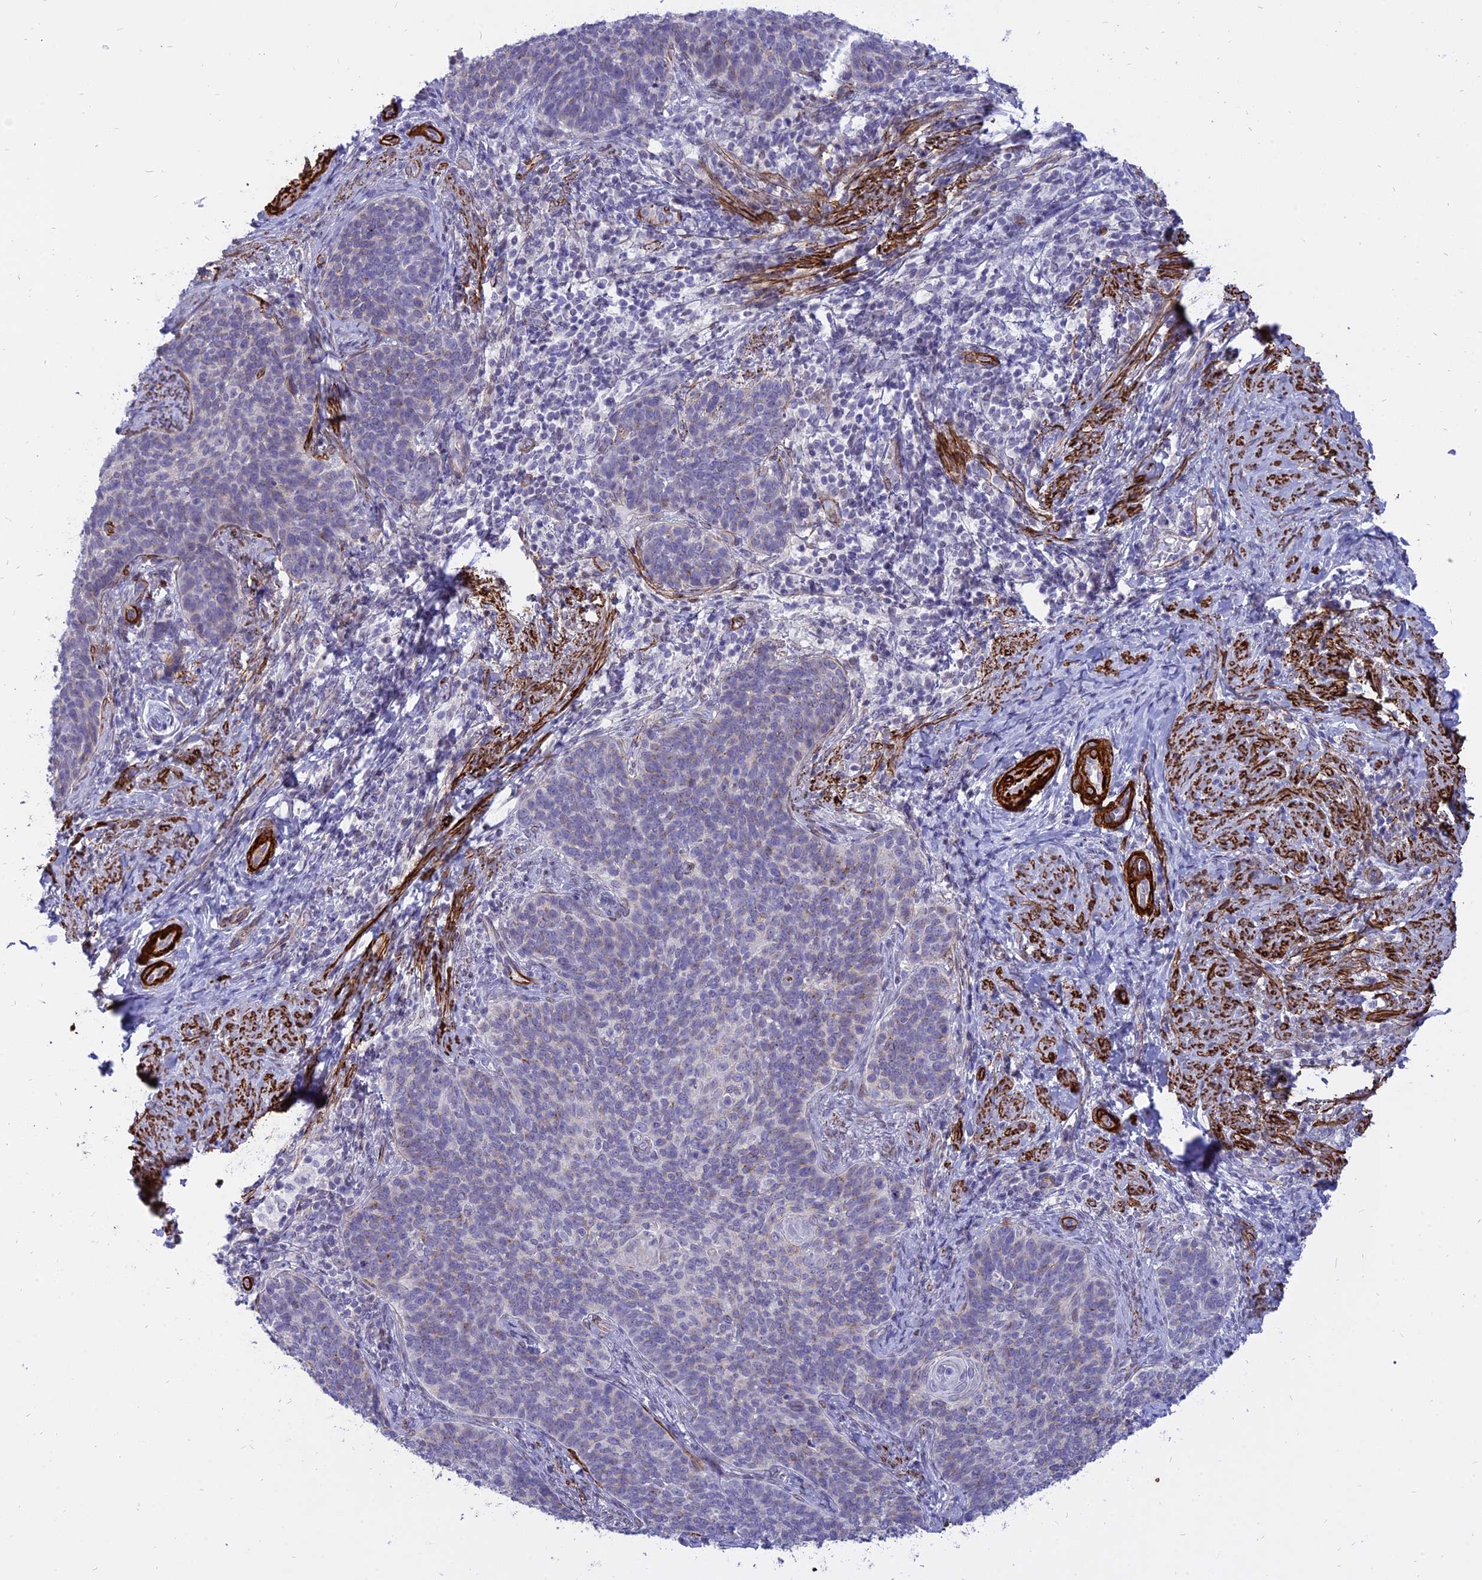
{"staining": {"intensity": "negative", "quantity": "none", "location": "none"}, "tissue": "cervical cancer", "cell_type": "Tumor cells", "image_type": "cancer", "snomed": [{"axis": "morphology", "description": "Normal tissue, NOS"}, {"axis": "morphology", "description": "Squamous cell carcinoma, NOS"}, {"axis": "topography", "description": "Cervix"}], "caption": "An image of cervical squamous cell carcinoma stained for a protein shows no brown staining in tumor cells.", "gene": "CENPV", "patient": {"sex": "female", "age": 39}}